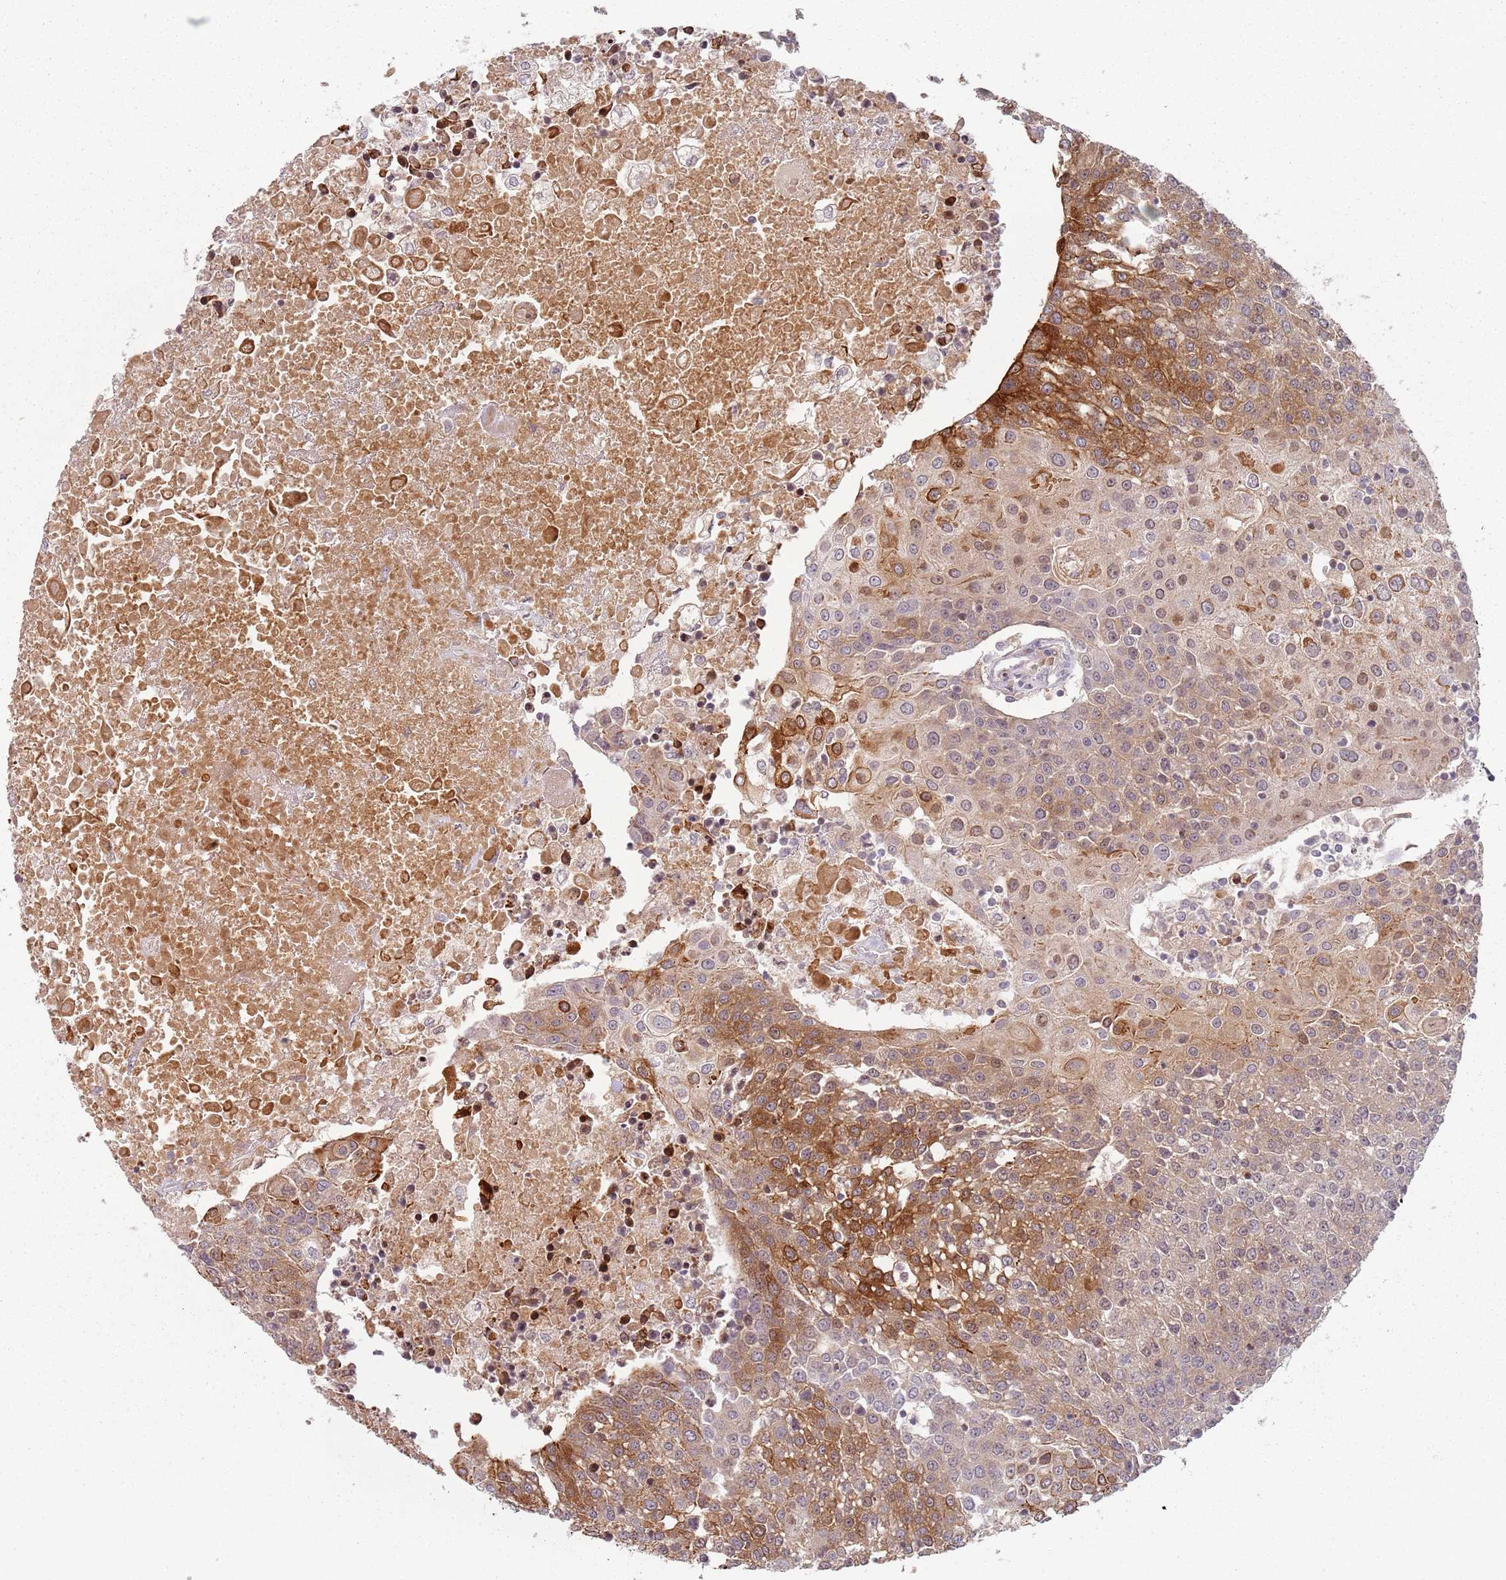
{"staining": {"intensity": "strong", "quantity": "25%-75%", "location": "cytoplasmic/membranous,nuclear"}, "tissue": "urothelial cancer", "cell_type": "Tumor cells", "image_type": "cancer", "snomed": [{"axis": "morphology", "description": "Urothelial carcinoma, High grade"}, {"axis": "topography", "description": "Urinary bladder"}], "caption": "This micrograph exhibits IHC staining of human urothelial carcinoma (high-grade), with high strong cytoplasmic/membranous and nuclear expression in about 25%-75% of tumor cells.", "gene": "RPS6KA2", "patient": {"sex": "female", "age": 85}}